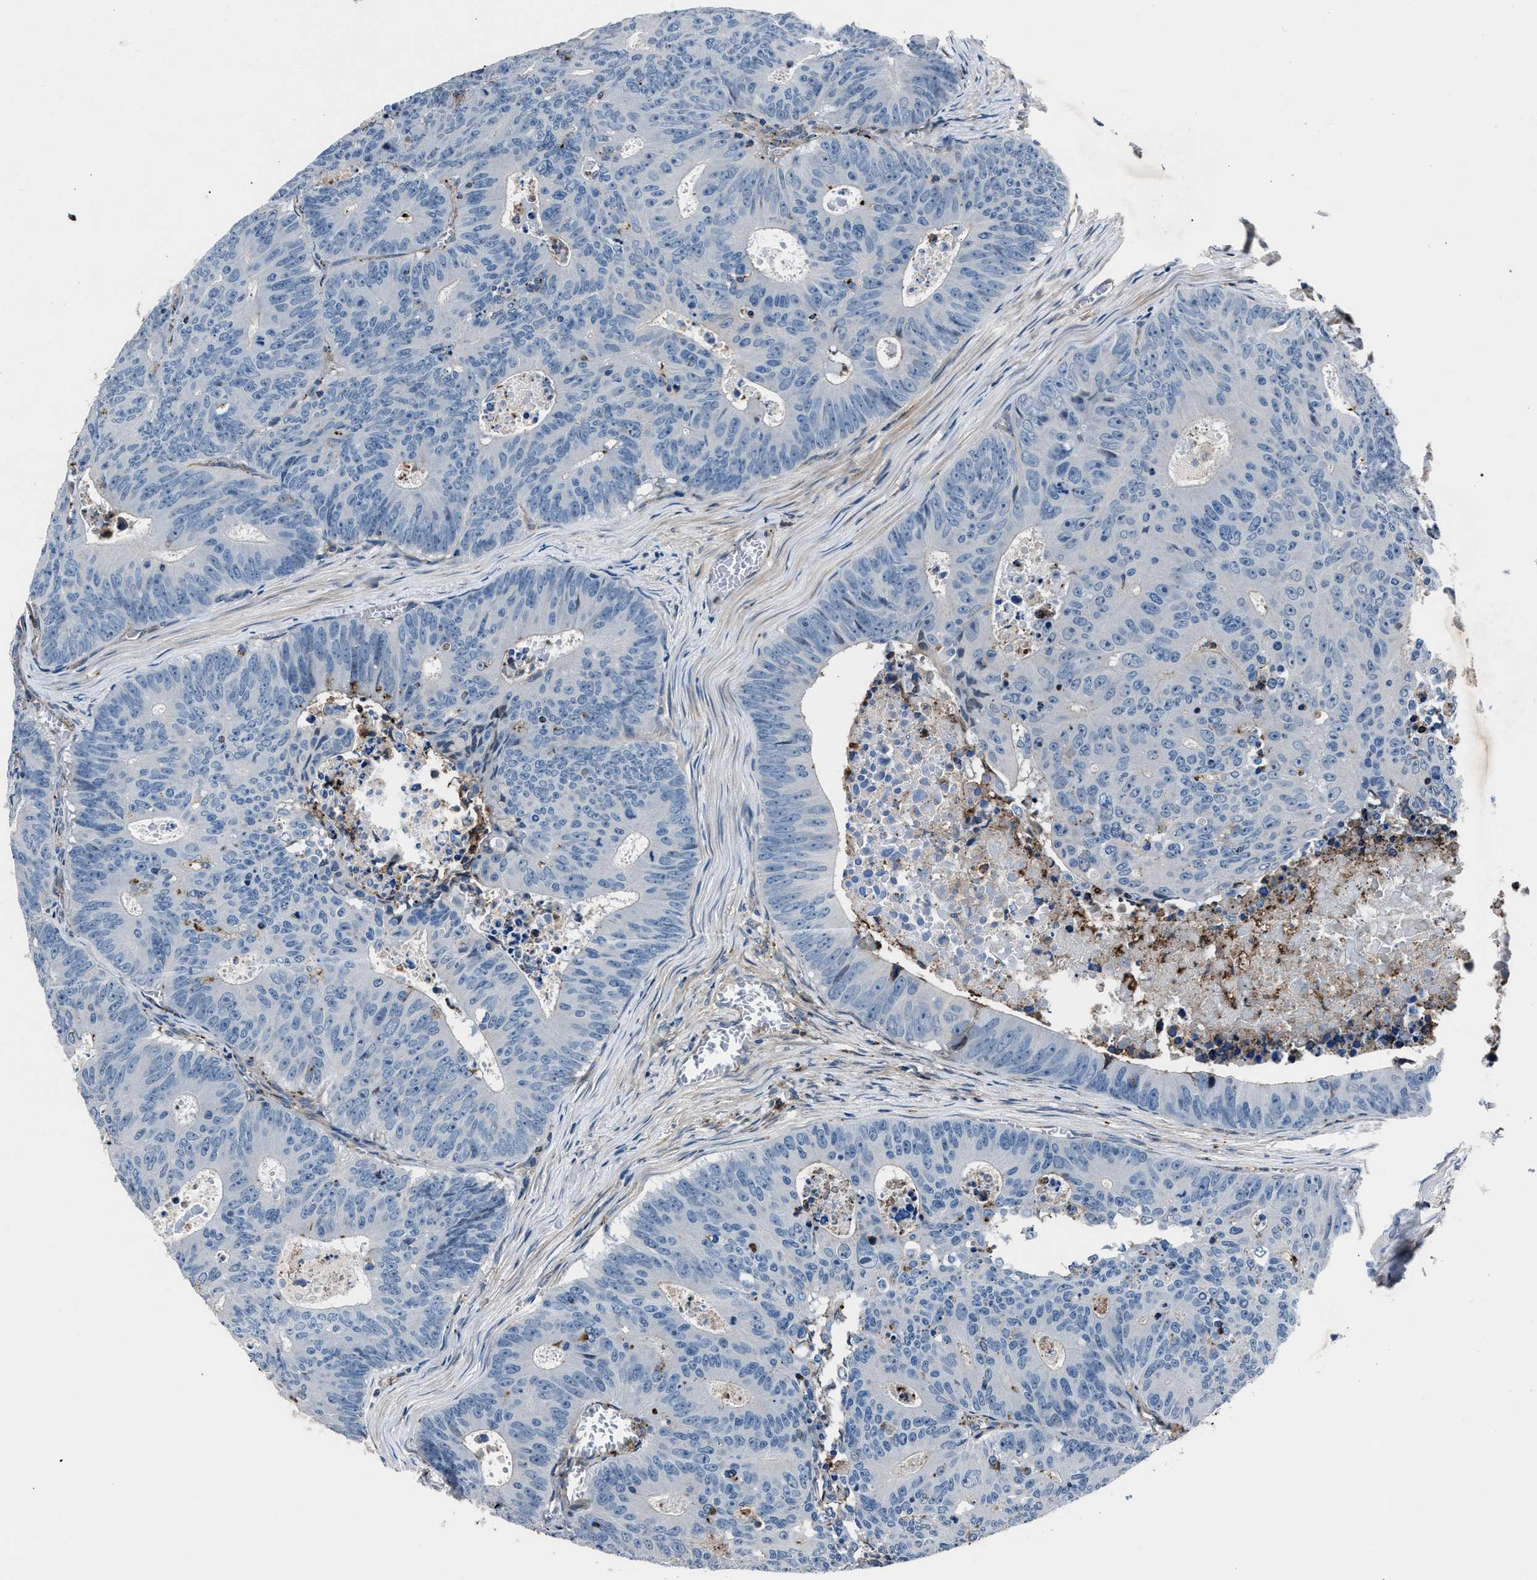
{"staining": {"intensity": "negative", "quantity": "none", "location": "none"}, "tissue": "colorectal cancer", "cell_type": "Tumor cells", "image_type": "cancer", "snomed": [{"axis": "morphology", "description": "Adenocarcinoma, NOS"}, {"axis": "topography", "description": "Colon"}], "caption": "There is no significant staining in tumor cells of colorectal cancer (adenocarcinoma).", "gene": "MFSD11", "patient": {"sex": "male", "age": 87}}